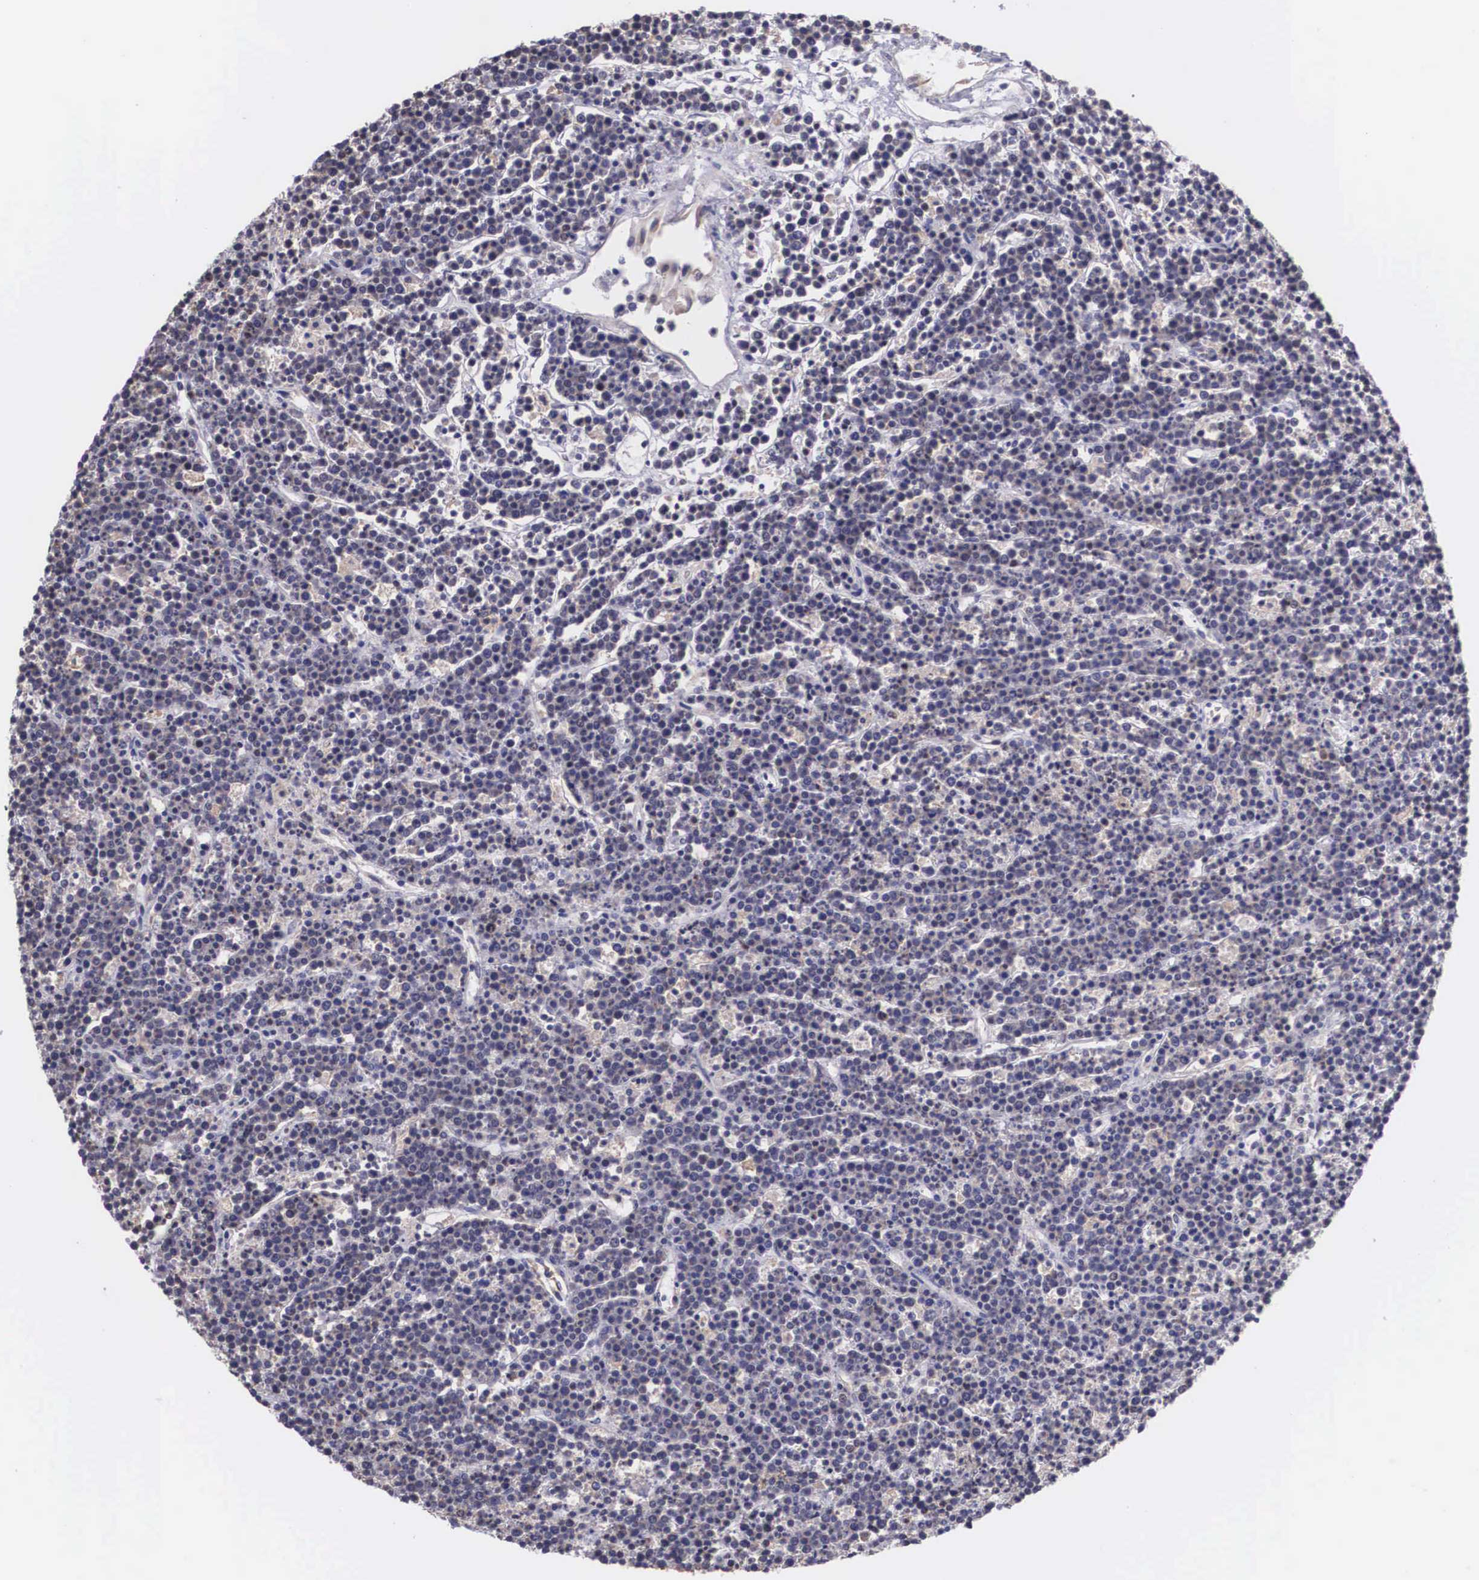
{"staining": {"intensity": "negative", "quantity": "none", "location": "none"}, "tissue": "lymphoma", "cell_type": "Tumor cells", "image_type": "cancer", "snomed": [{"axis": "morphology", "description": "Malignant lymphoma, non-Hodgkin's type, High grade"}, {"axis": "topography", "description": "Ovary"}], "caption": "High power microscopy histopathology image of an immunohistochemistry (IHC) micrograph of lymphoma, revealing no significant positivity in tumor cells.", "gene": "SLC25A21", "patient": {"sex": "female", "age": 56}}